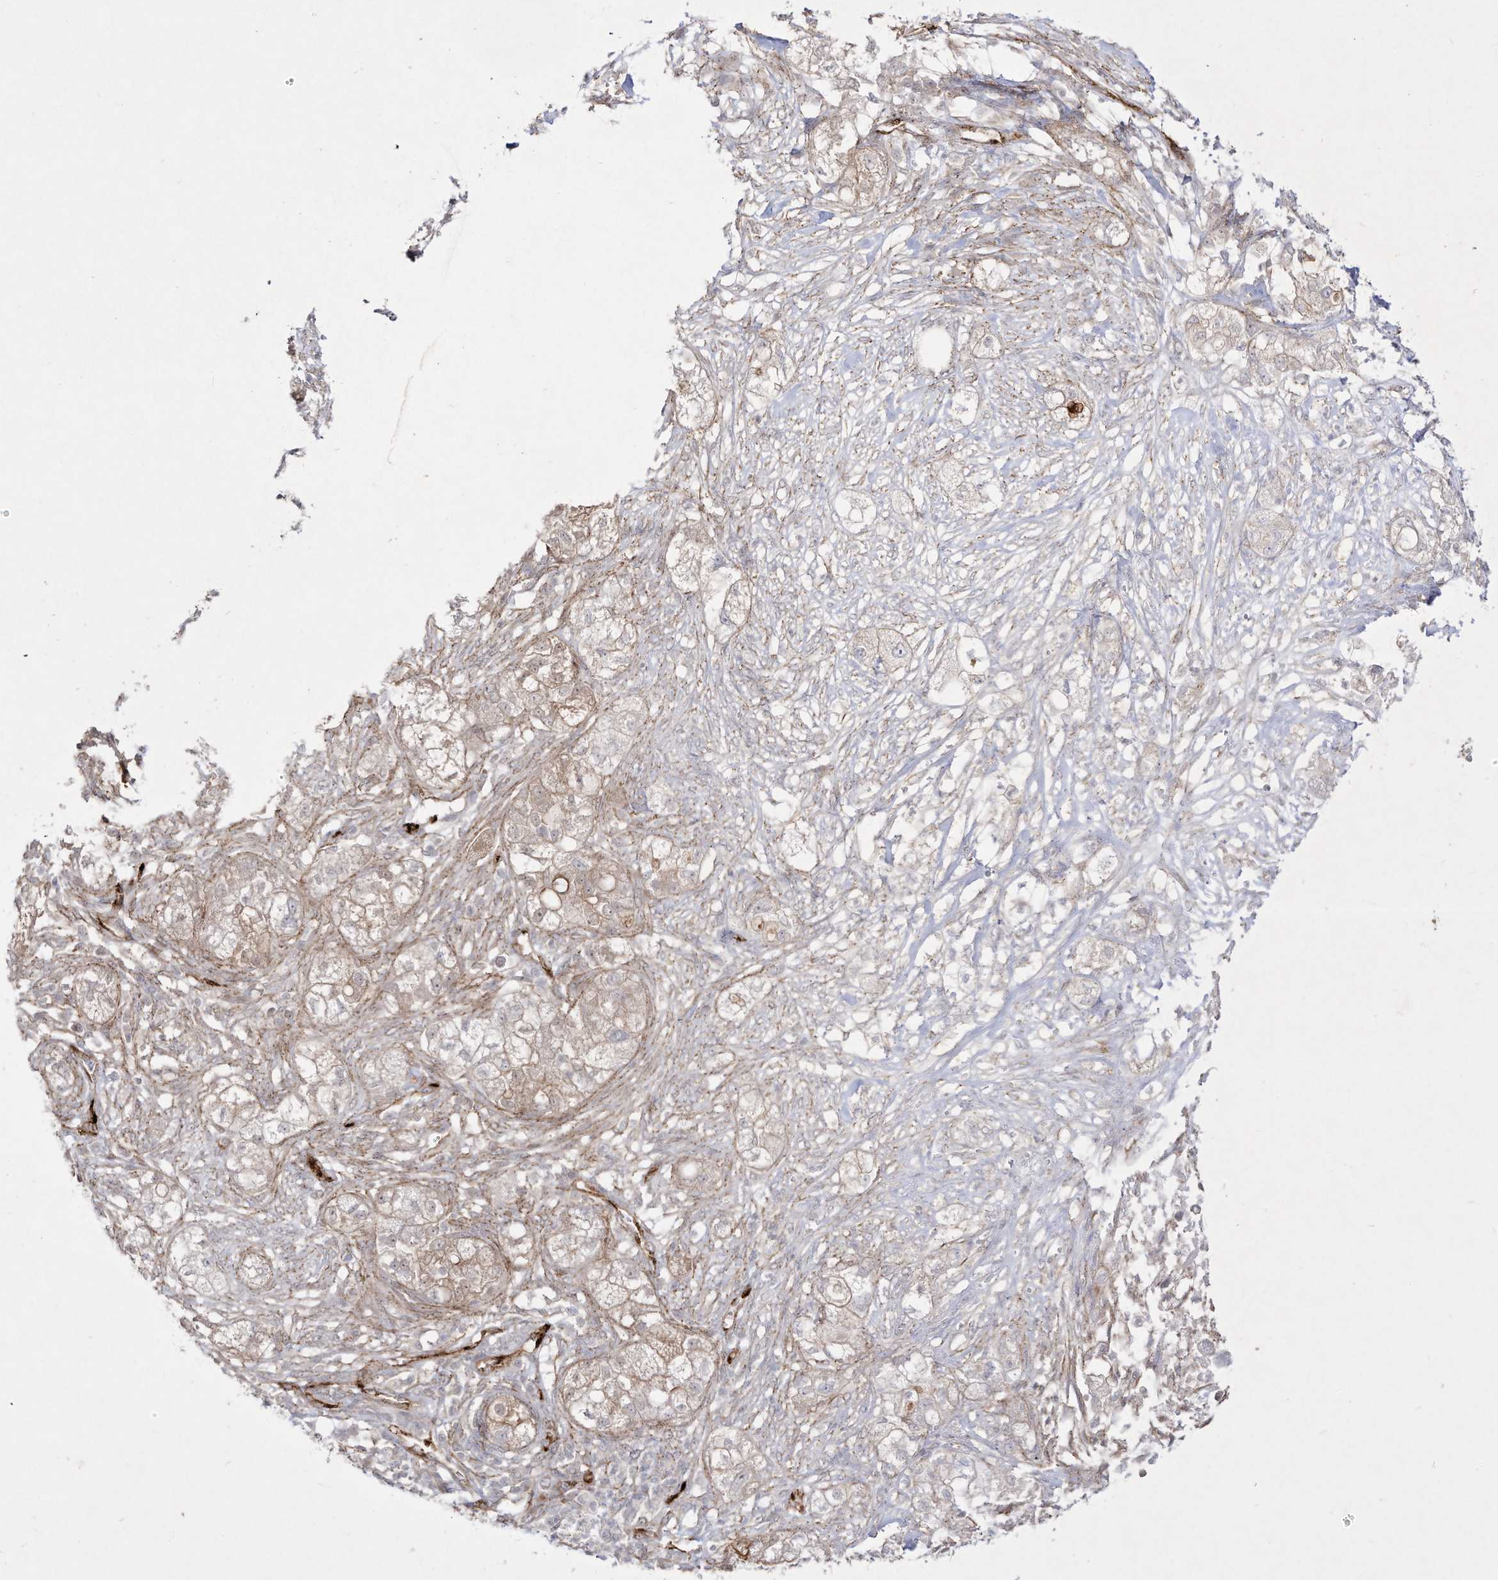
{"staining": {"intensity": "weak", "quantity": "25%-75%", "location": "cytoplasmic/membranous"}, "tissue": "pancreatic cancer", "cell_type": "Tumor cells", "image_type": "cancer", "snomed": [{"axis": "morphology", "description": "Adenocarcinoma, NOS"}, {"axis": "topography", "description": "Pancreas"}], "caption": "IHC (DAB (3,3'-diaminobenzidine)) staining of pancreatic cancer (adenocarcinoma) displays weak cytoplasmic/membranous protein positivity in about 25%-75% of tumor cells.", "gene": "ZGRF1", "patient": {"sex": "female", "age": 78}}